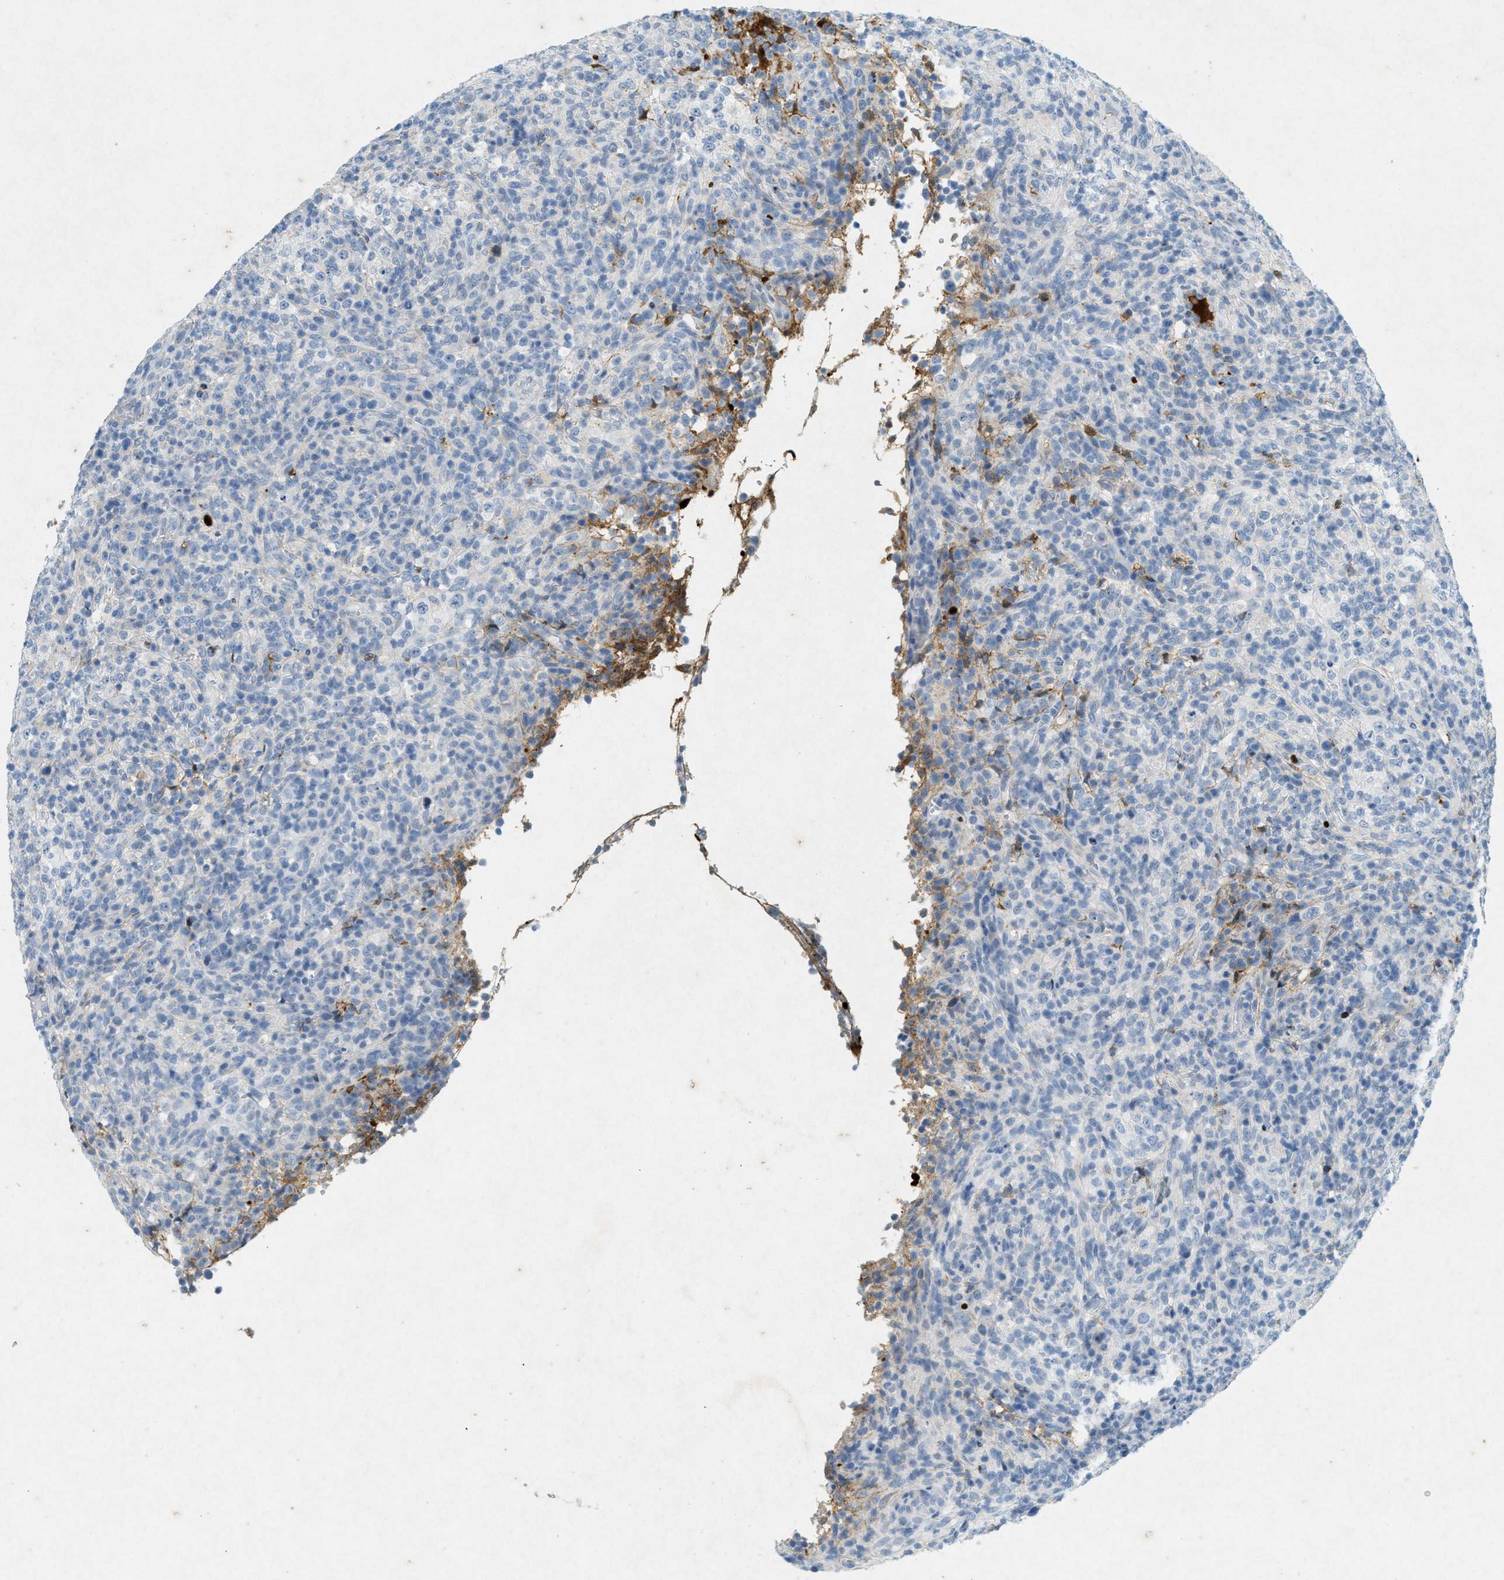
{"staining": {"intensity": "negative", "quantity": "none", "location": "none"}, "tissue": "lymphoma", "cell_type": "Tumor cells", "image_type": "cancer", "snomed": [{"axis": "morphology", "description": "Malignant lymphoma, non-Hodgkin's type, High grade"}, {"axis": "topography", "description": "Lymph node"}], "caption": "Tumor cells are negative for brown protein staining in high-grade malignant lymphoma, non-Hodgkin's type.", "gene": "F2", "patient": {"sex": "female", "age": 76}}